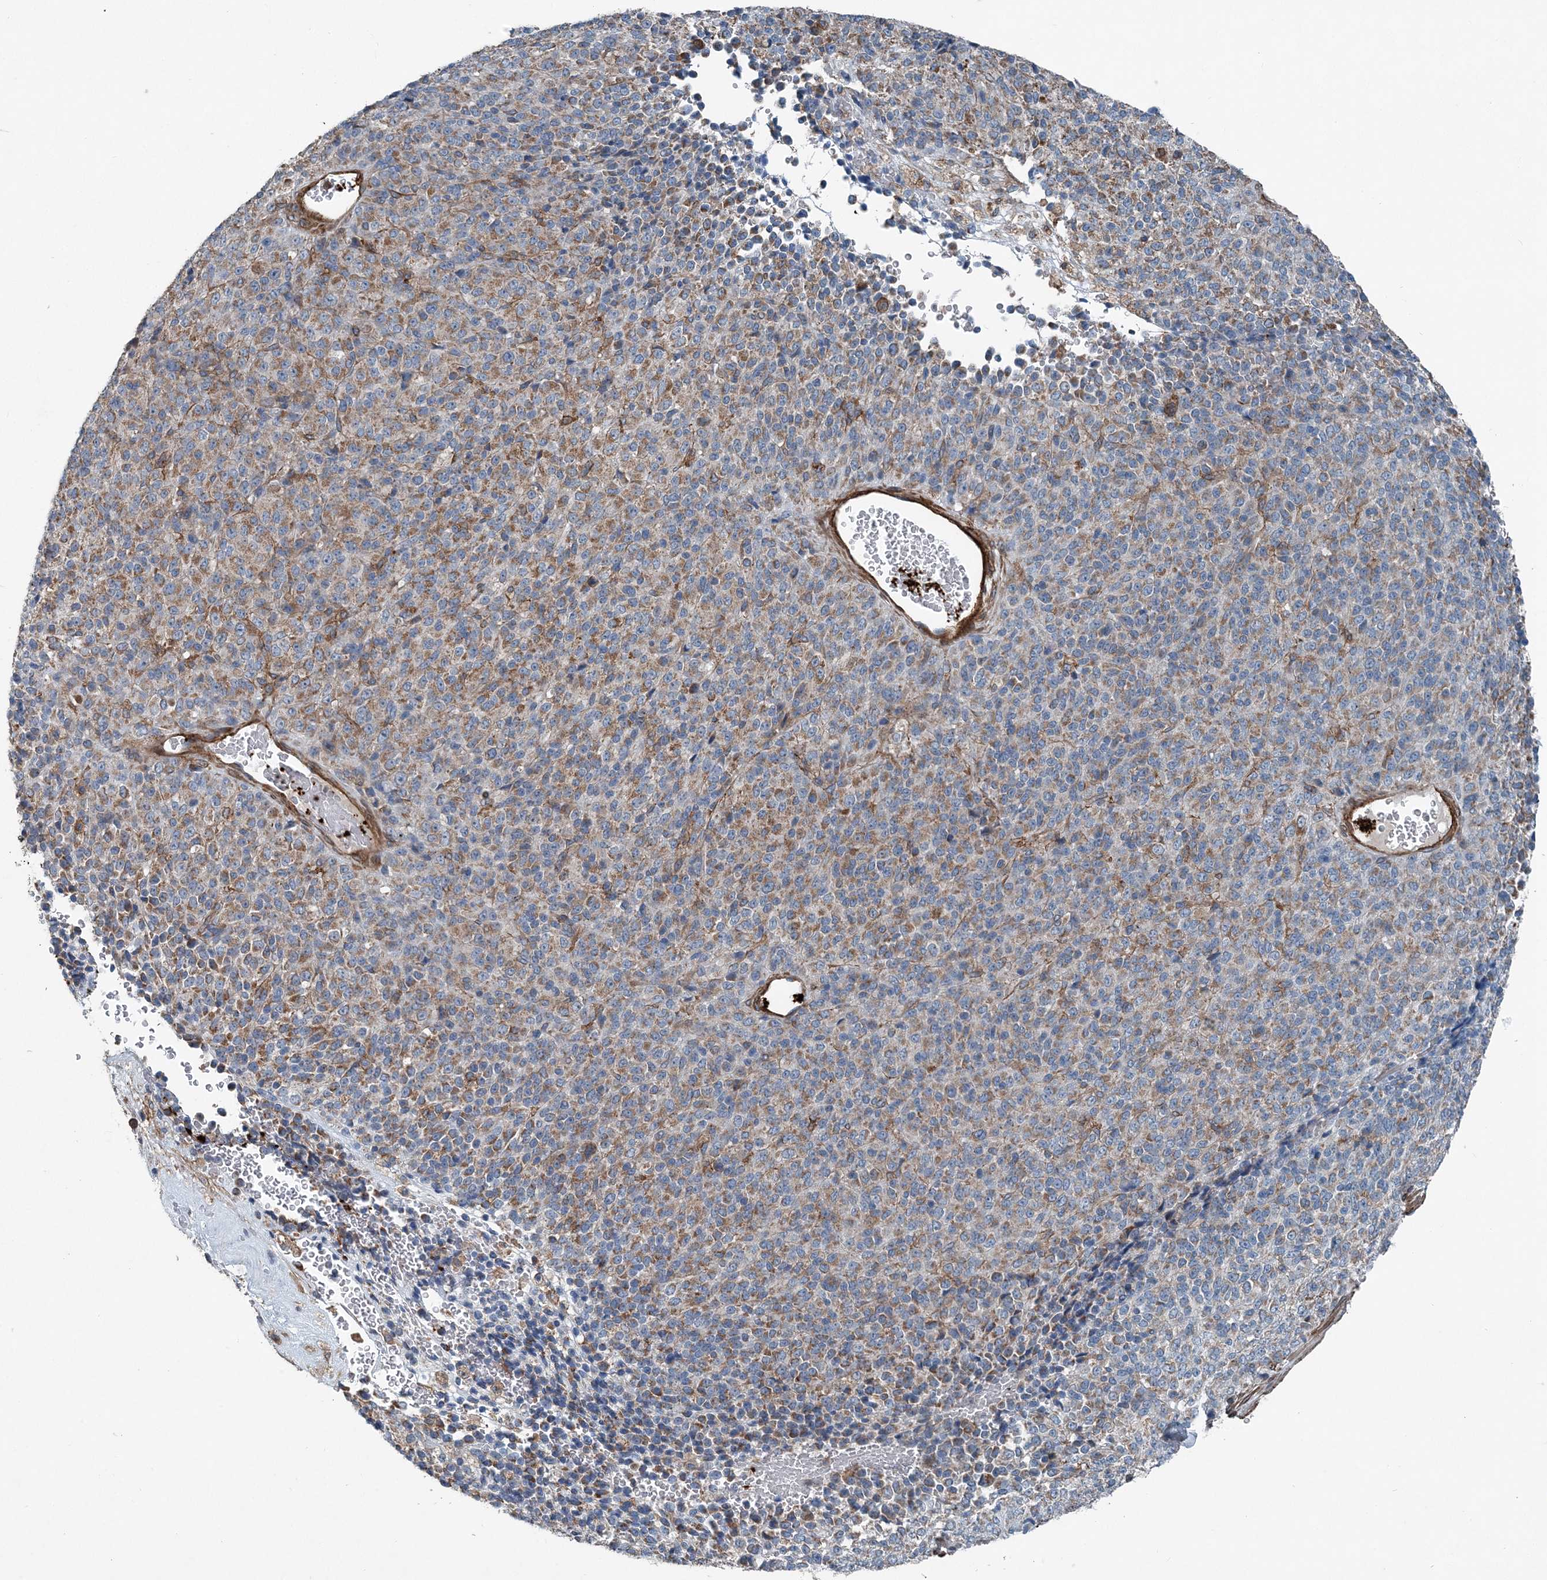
{"staining": {"intensity": "weak", "quantity": "25%-75%", "location": "cytoplasmic/membranous"}, "tissue": "melanoma", "cell_type": "Tumor cells", "image_type": "cancer", "snomed": [{"axis": "morphology", "description": "Malignant melanoma, Metastatic site"}, {"axis": "topography", "description": "Brain"}], "caption": "This image shows immunohistochemistry staining of melanoma, with low weak cytoplasmic/membranous expression in about 25%-75% of tumor cells.", "gene": "DGUOK", "patient": {"sex": "female", "age": 56}}